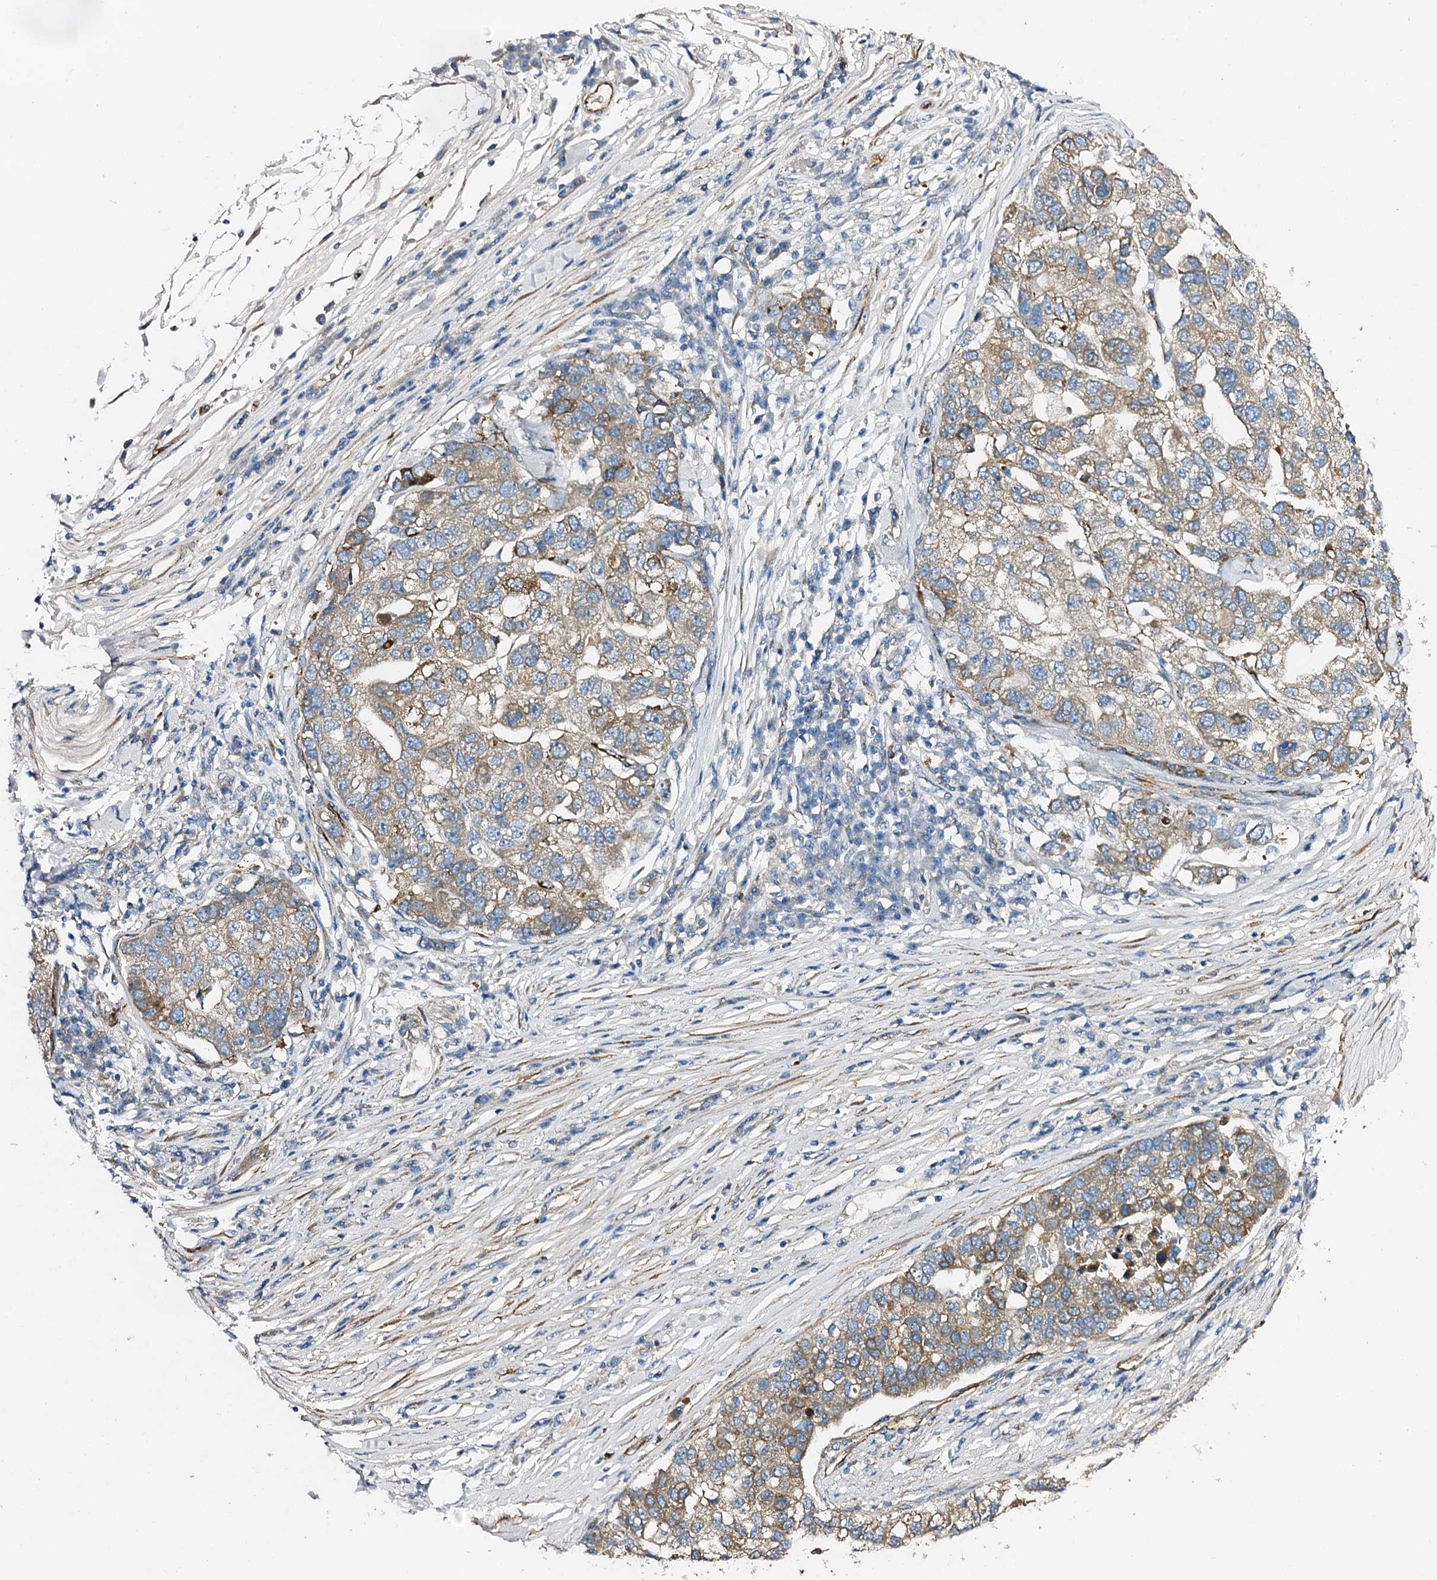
{"staining": {"intensity": "weak", "quantity": ">75%", "location": "cytoplasmic/membranous"}, "tissue": "pancreatic cancer", "cell_type": "Tumor cells", "image_type": "cancer", "snomed": [{"axis": "morphology", "description": "Adenocarcinoma, NOS"}, {"axis": "topography", "description": "Pancreas"}], "caption": "Pancreatic adenocarcinoma was stained to show a protein in brown. There is low levels of weak cytoplasmic/membranous positivity in about >75% of tumor cells.", "gene": "DBX1", "patient": {"sex": "female", "age": 61}}